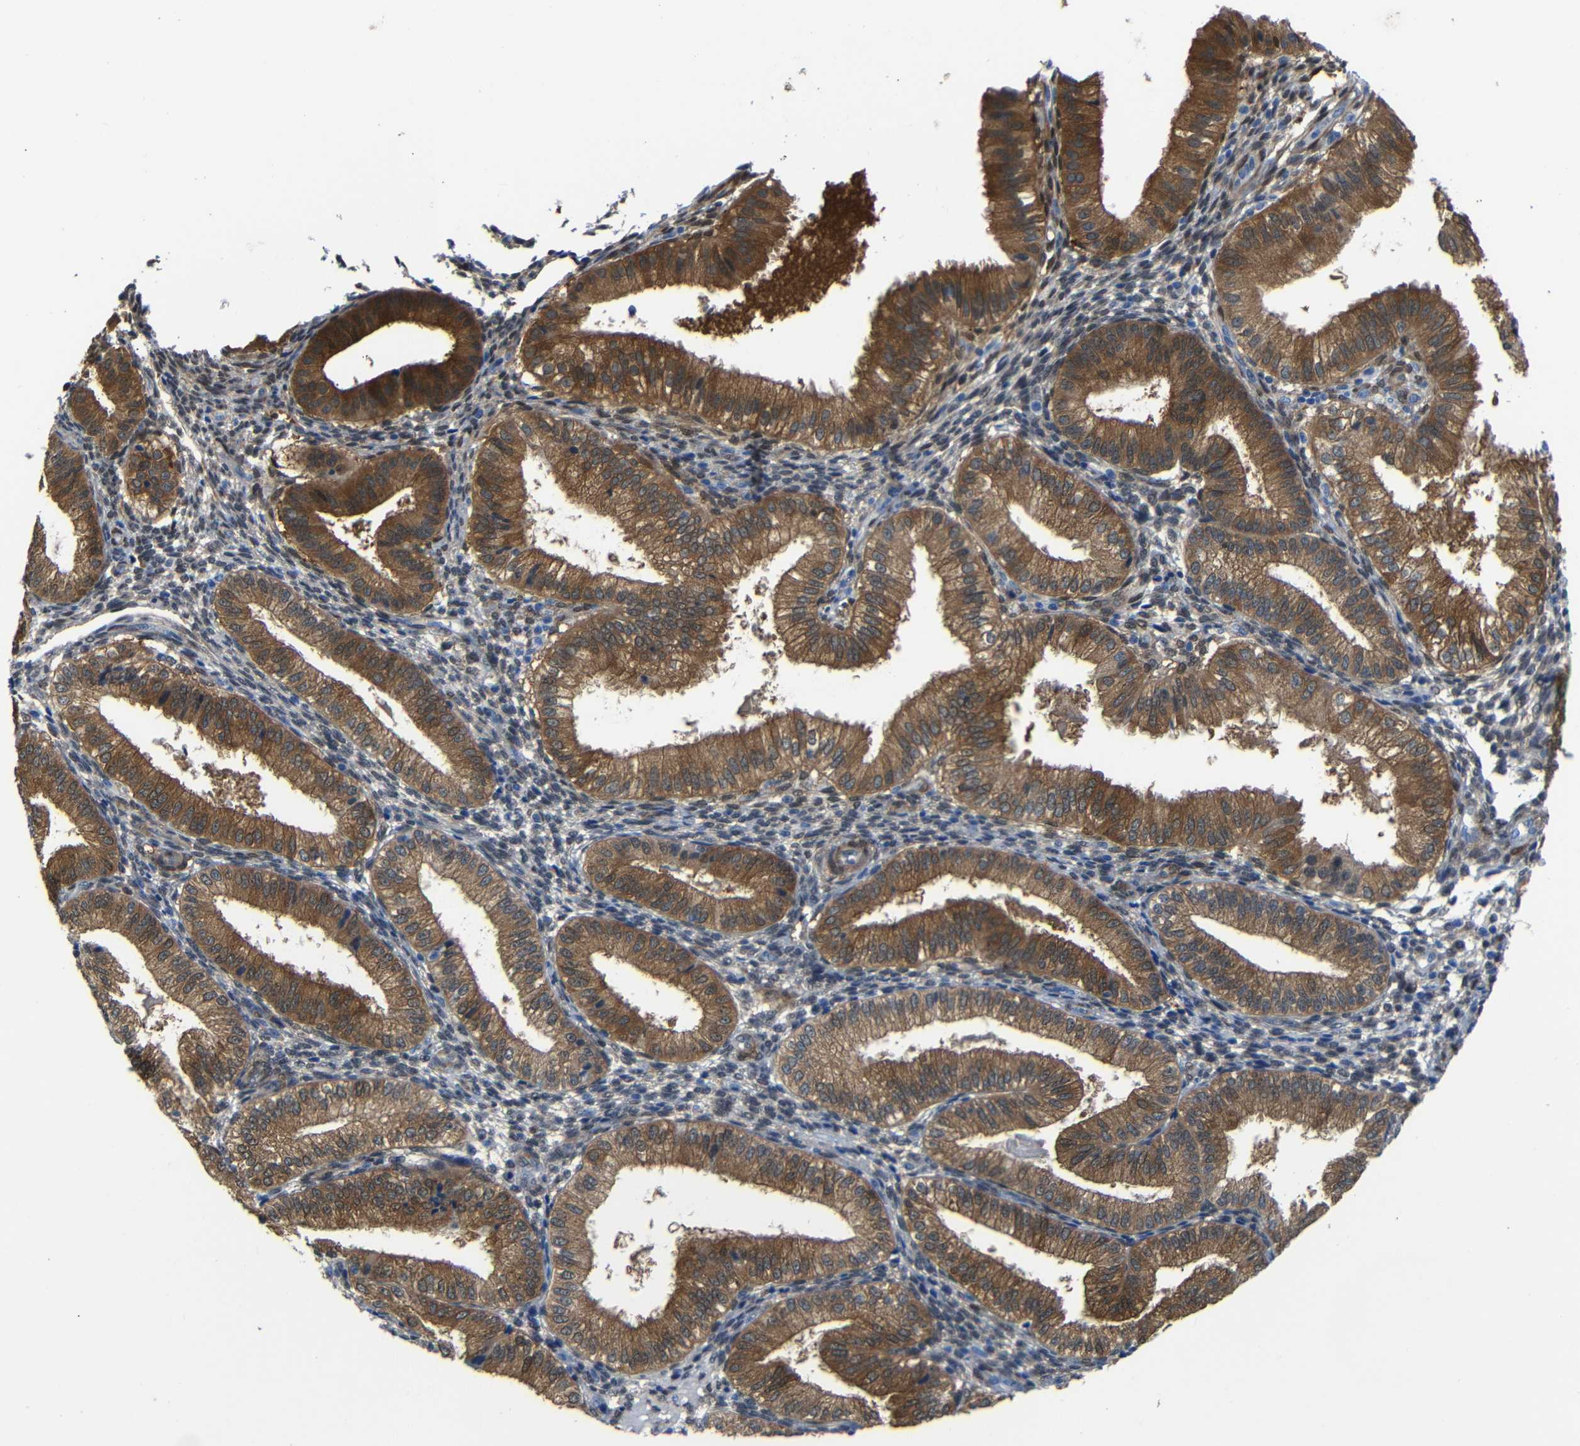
{"staining": {"intensity": "negative", "quantity": "none", "location": "none"}, "tissue": "endometrium", "cell_type": "Cells in endometrial stroma", "image_type": "normal", "snomed": [{"axis": "morphology", "description": "Normal tissue, NOS"}, {"axis": "topography", "description": "Endometrium"}], "caption": "Immunohistochemistry (IHC) micrograph of normal endometrium: endometrium stained with DAB (3,3'-diaminobenzidine) reveals no significant protein staining in cells in endometrial stroma.", "gene": "YAP1", "patient": {"sex": "female", "age": 39}}